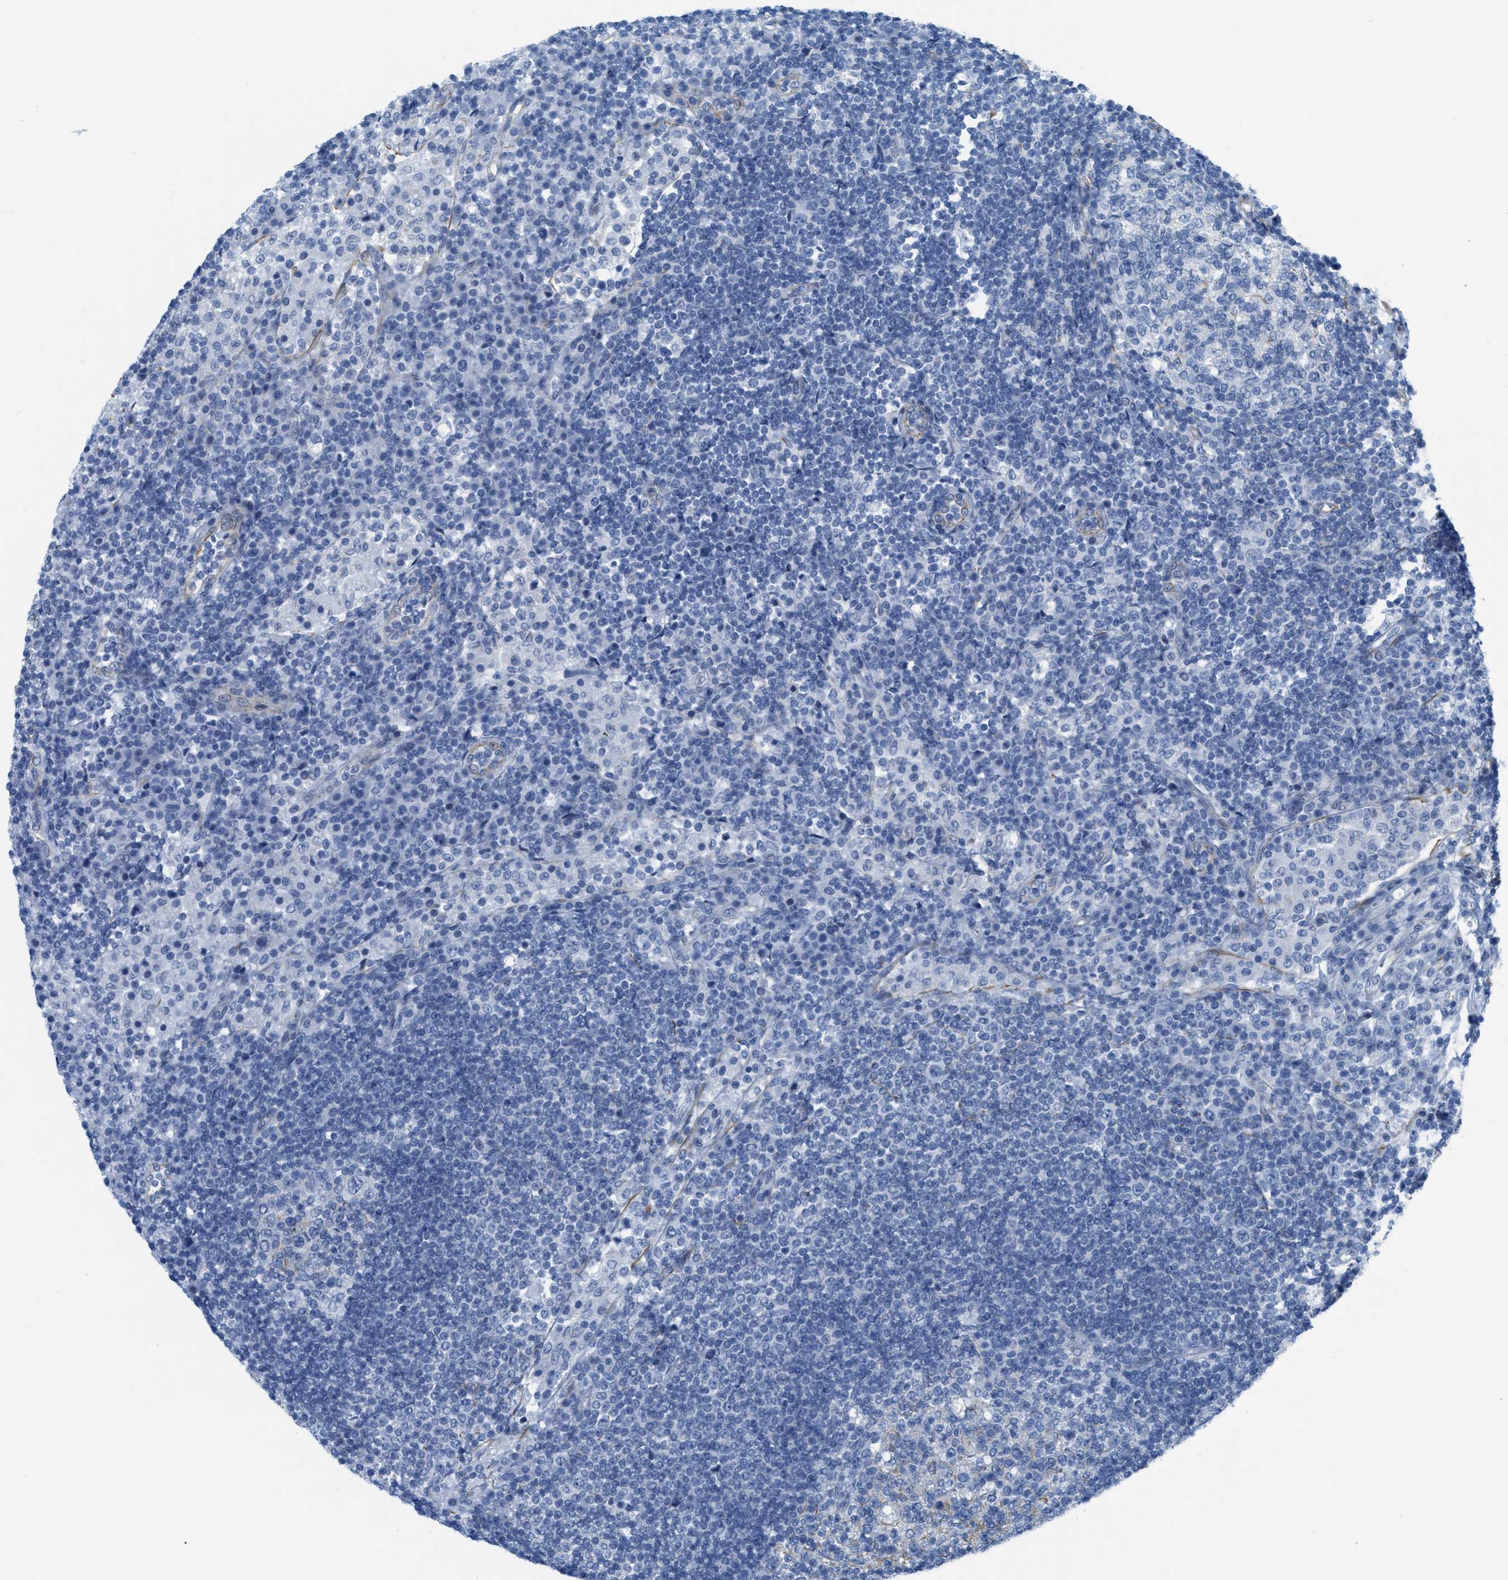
{"staining": {"intensity": "negative", "quantity": "none", "location": "none"}, "tissue": "lymph node", "cell_type": "Germinal center cells", "image_type": "normal", "snomed": [{"axis": "morphology", "description": "Normal tissue, NOS"}, {"axis": "topography", "description": "Lymph node"}], "caption": "An immunohistochemistry photomicrograph of benign lymph node is shown. There is no staining in germinal center cells of lymph node.", "gene": "SLC12A1", "patient": {"sex": "female", "age": 53}}